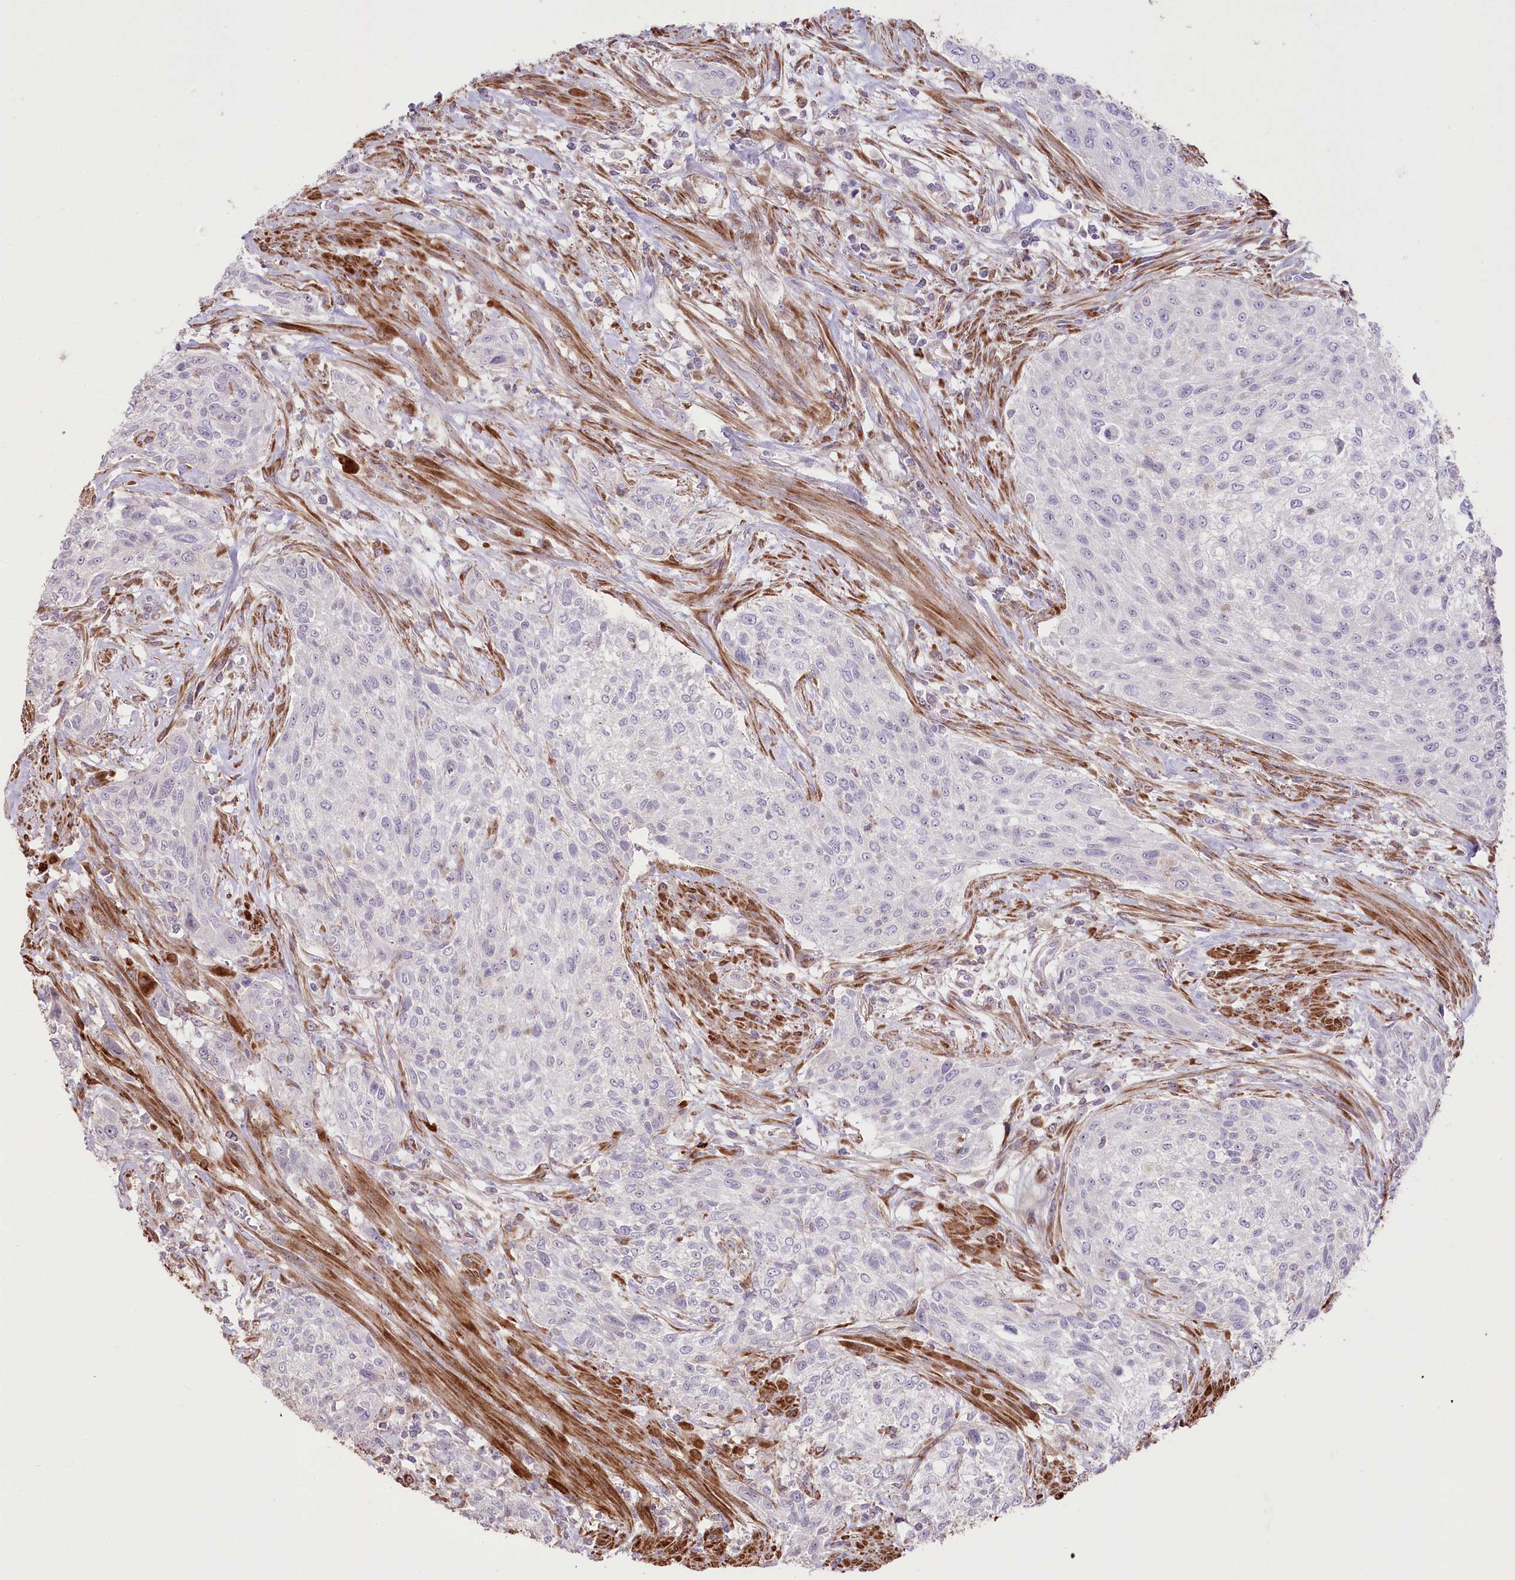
{"staining": {"intensity": "negative", "quantity": "none", "location": "none"}, "tissue": "urothelial cancer", "cell_type": "Tumor cells", "image_type": "cancer", "snomed": [{"axis": "morphology", "description": "Normal tissue, NOS"}, {"axis": "morphology", "description": "Urothelial carcinoma, NOS"}, {"axis": "topography", "description": "Urinary bladder"}, {"axis": "topography", "description": "Peripheral nerve tissue"}], "caption": "Tumor cells are negative for protein expression in human urothelial cancer. (Brightfield microscopy of DAB IHC at high magnification).", "gene": "RNF24", "patient": {"sex": "male", "age": 35}}